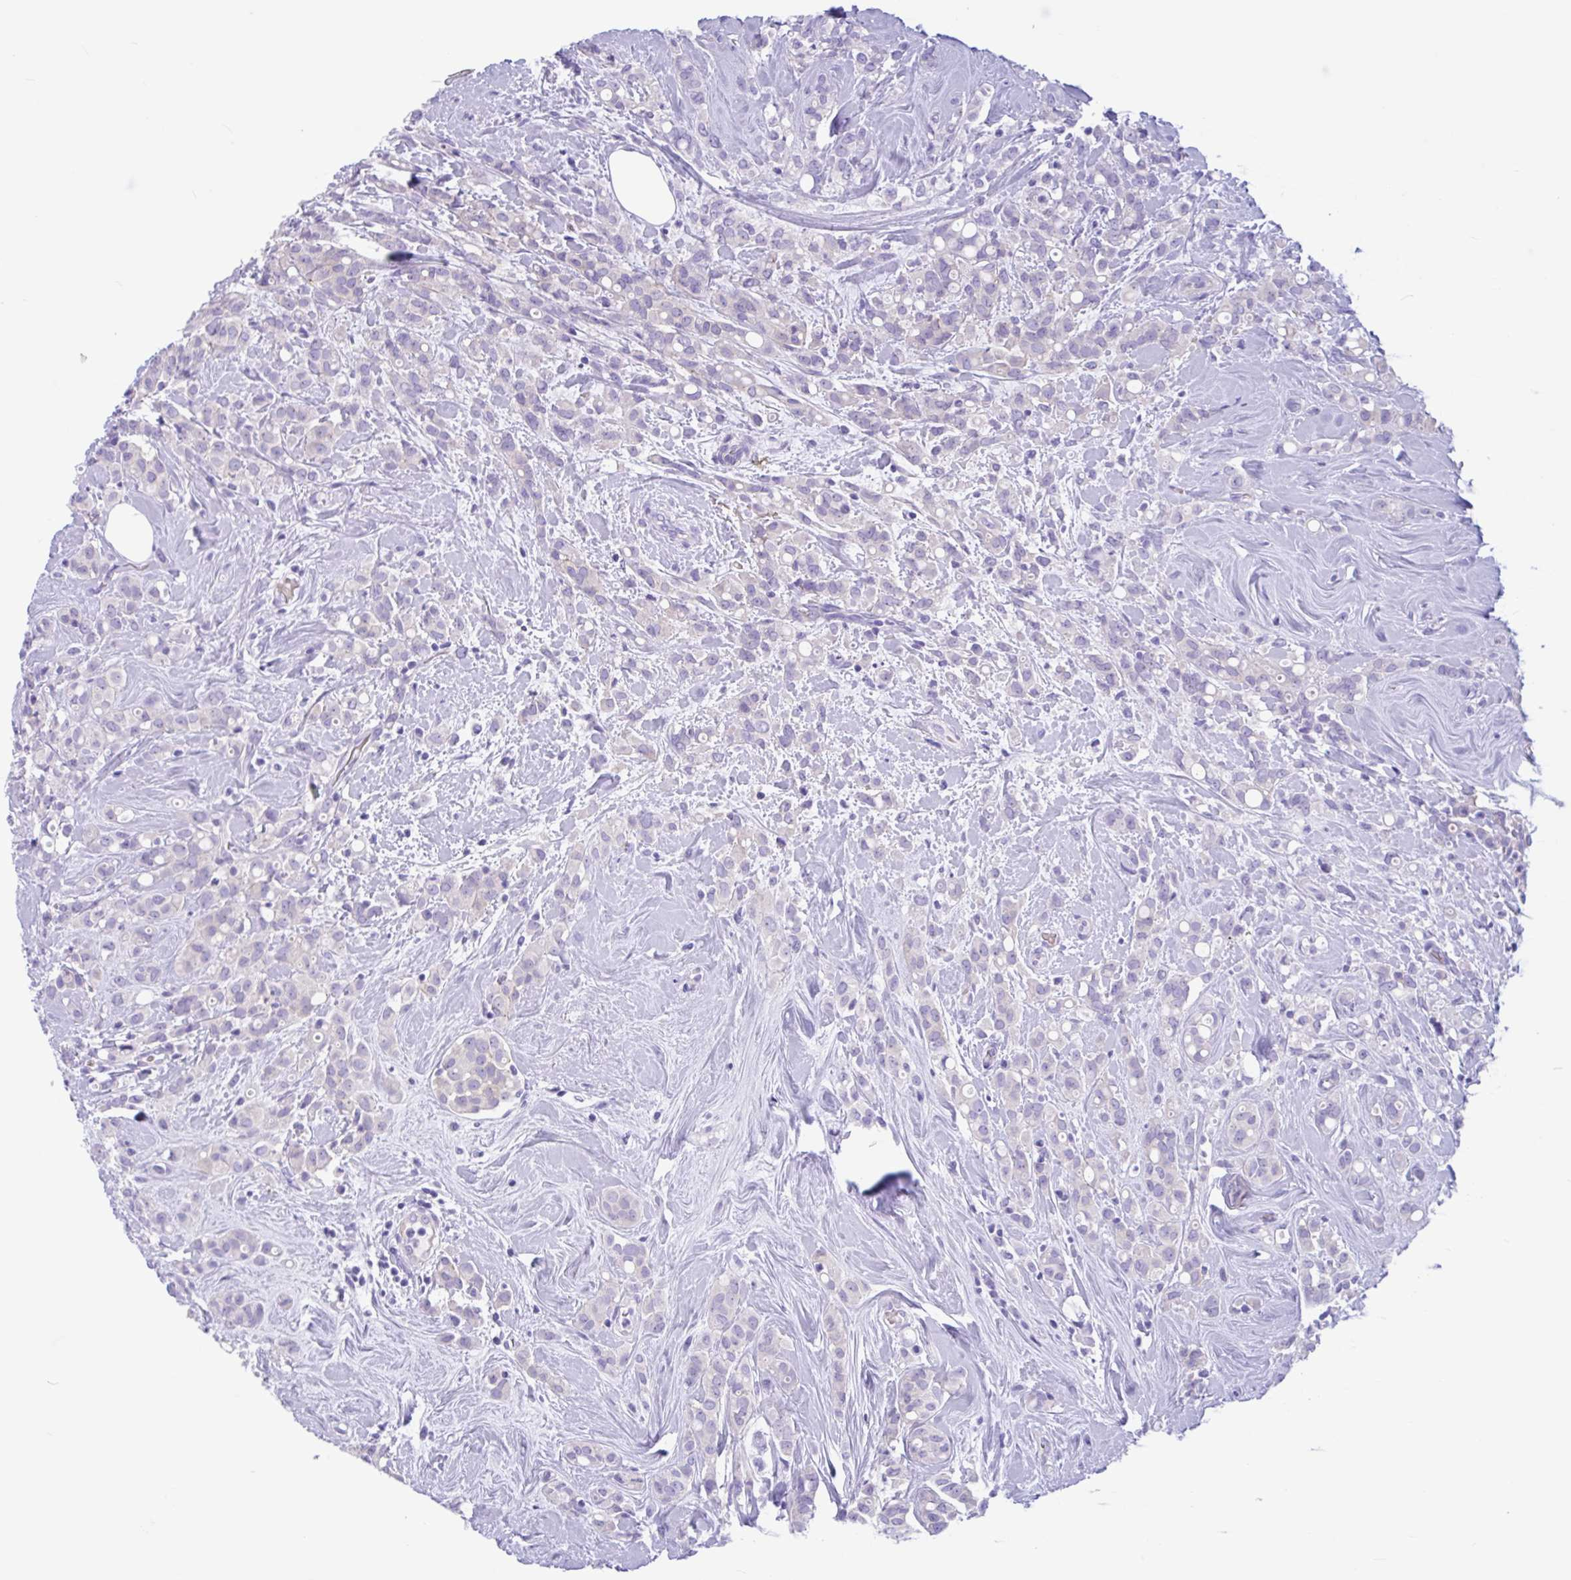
{"staining": {"intensity": "negative", "quantity": "none", "location": "none"}, "tissue": "breast cancer", "cell_type": "Tumor cells", "image_type": "cancer", "snomed": [{"axis": "morphology", "description": "Lobular carcinoma"}, {"axis": "topography", "description": "Breast"}], "caption": "IHC image of breast lobular carcinoma stained for a protein (brown), which displays no positivity in tumor cells. (DAB immunohistochemistry (IHC), high magnification).", "gene": "TMEM79", "patient": {"sex": "female", "age": 68}}